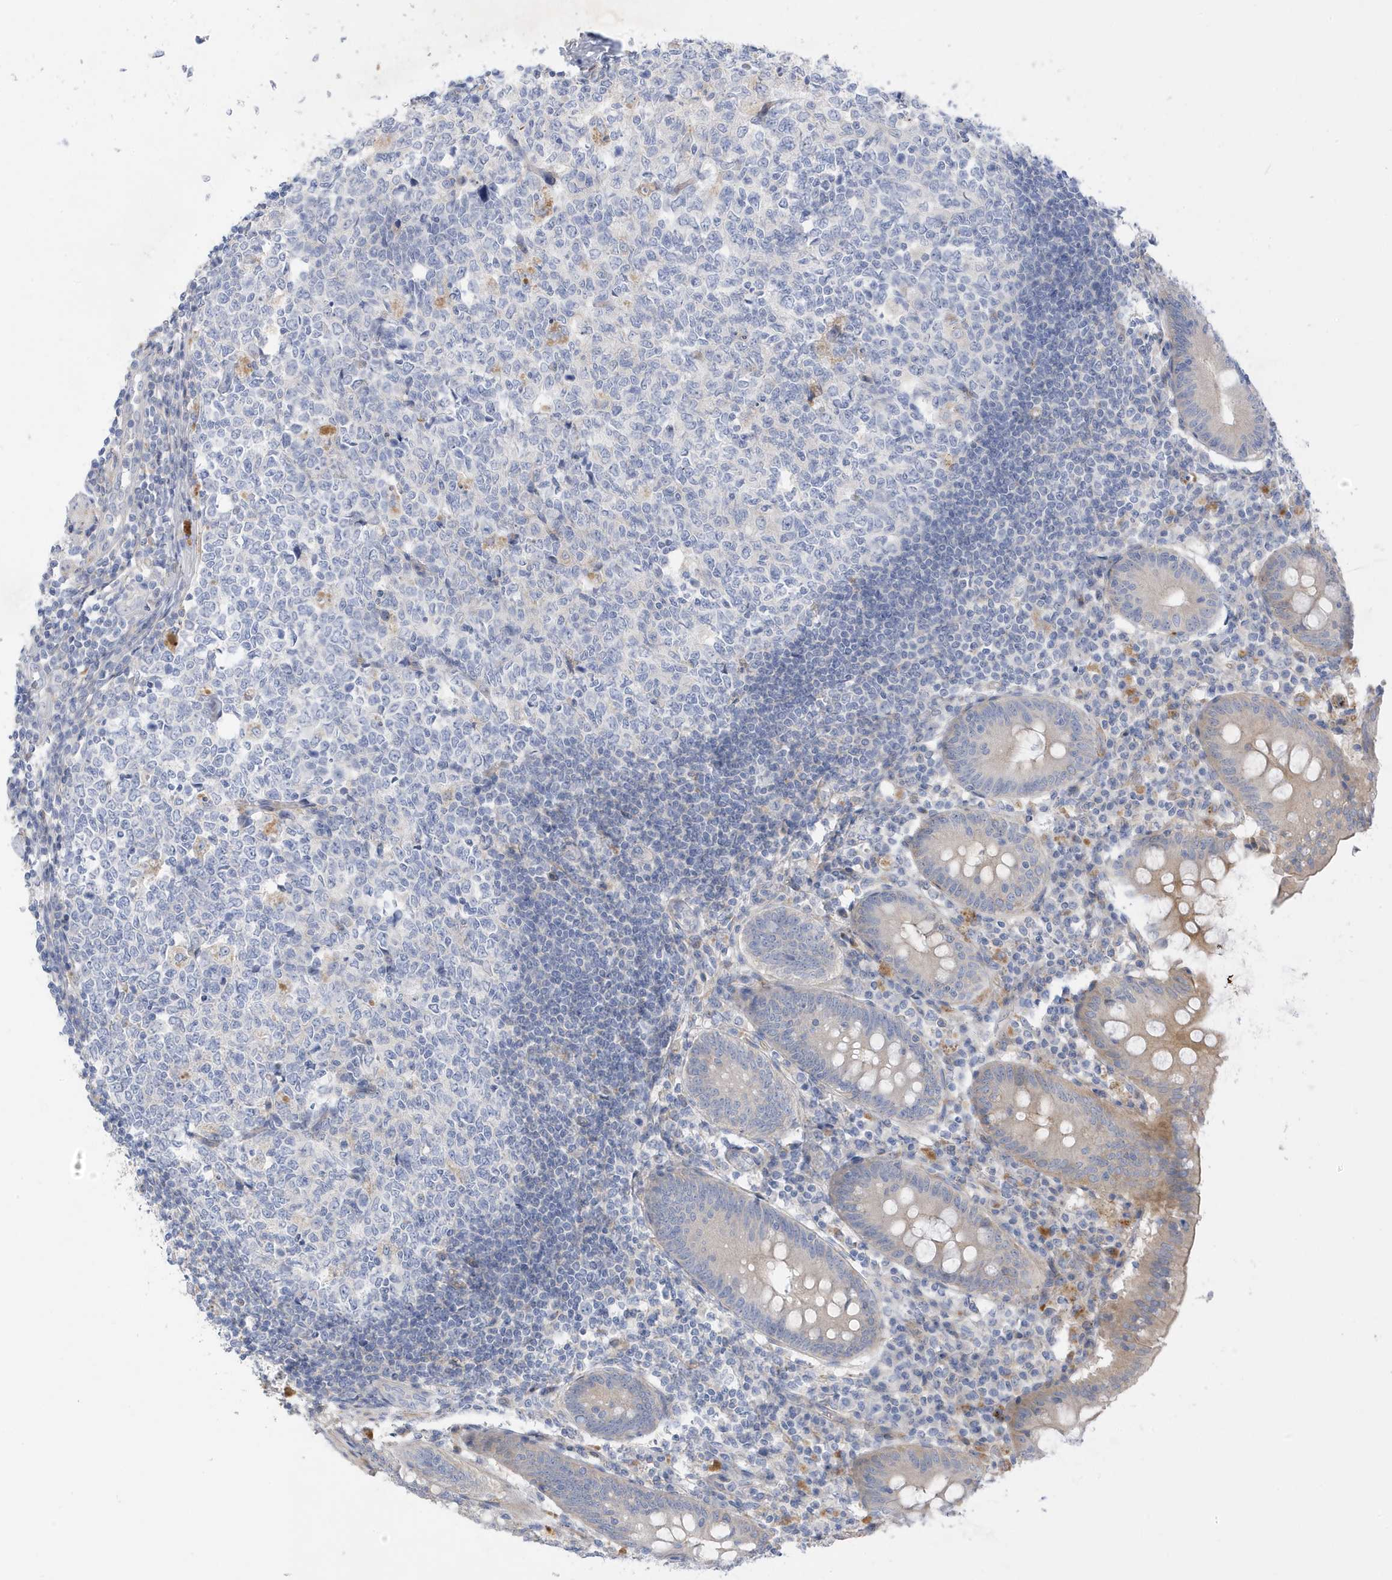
{"staining": {"intensity": "moderate", "quantity": "<25%", "location": "cytoplasmic/membranous"}, "tissue": "appendix", "cell_type": "Glandular cells", "image_type": "normal", "snomed": [{"axis": "morphology", "description": "Normal tissue, NOS"}, {"axis": "topography", "description": "Appendix"}], "caption": "The histopathology image reveals immunohistochemical staining of normal appendix. There is moderate cytoplasmic/membranous positivity is identified in approximately <25% of glandular cells. Using DAB (brown) and hematoxylin (blue) stains, captured at high magnification using brightfield microscopy.", "gene": "ATP13A5", "patient": {"sex": "female", "age": 54}}